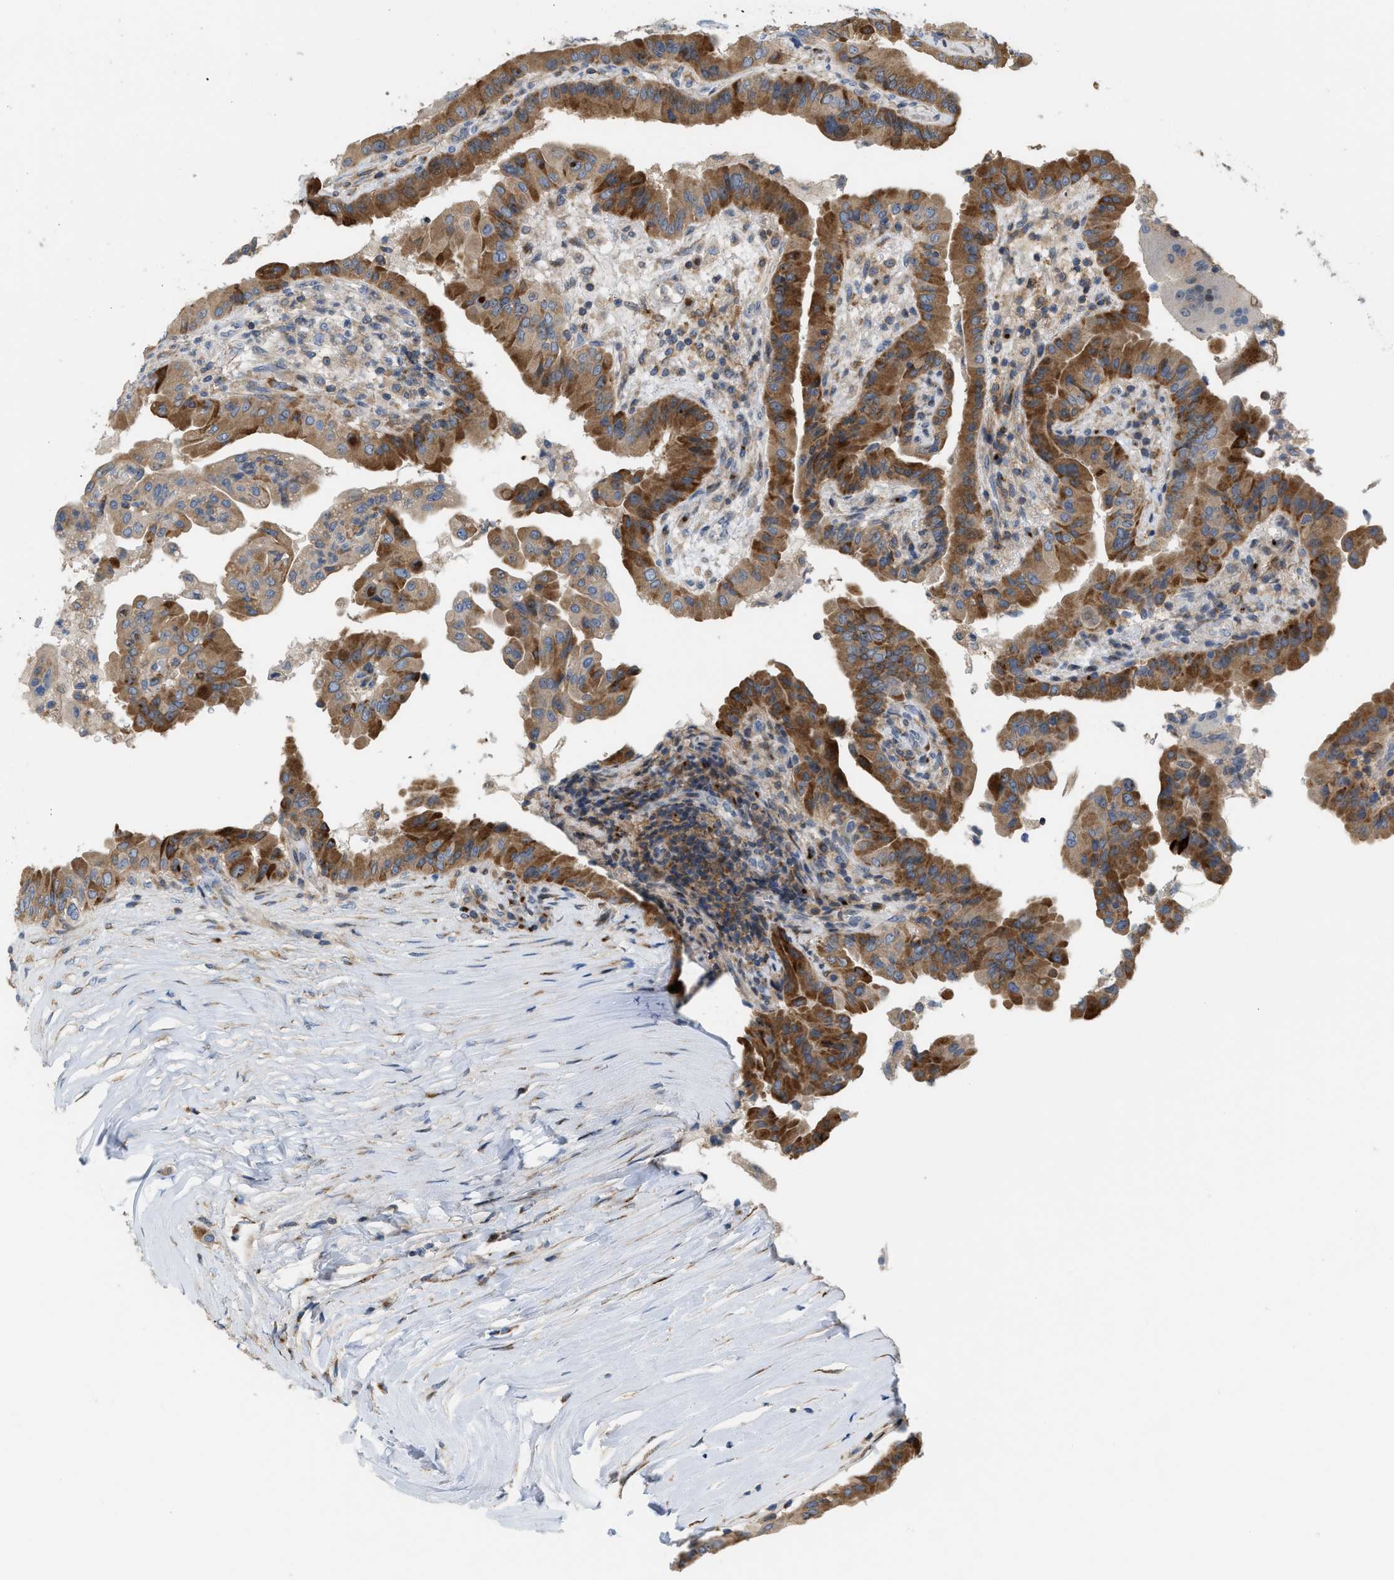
{"staining": {"intensity": "moderate", "quantity": ">75%", "location": "cytoplasmic/membranous"}, "tissue": "thyroid cancer", "cell_type": "Tumor cells", "image_type": "cancer", "snomed": [{"axis": "morphology", "description": "Papillary adenocarcinoma, NOS"}, {"axis": "topography", "description": "Thyroid gland"}], "caption": "IHC staining of thyroid cancer (papillary adenocarcinoma), which displays medium levels of moderate cytoplasmic/membranous positivity in about >75% of tumor cells indicating moderate cytoplasmic/membranous protein expression. The staining was performed using DAB (brown) for protein detection and nuclei were counterstained in hematoxylin (blue).", "gene": "DIPK1A", "patient": {"sex": "male", "age": 33}}